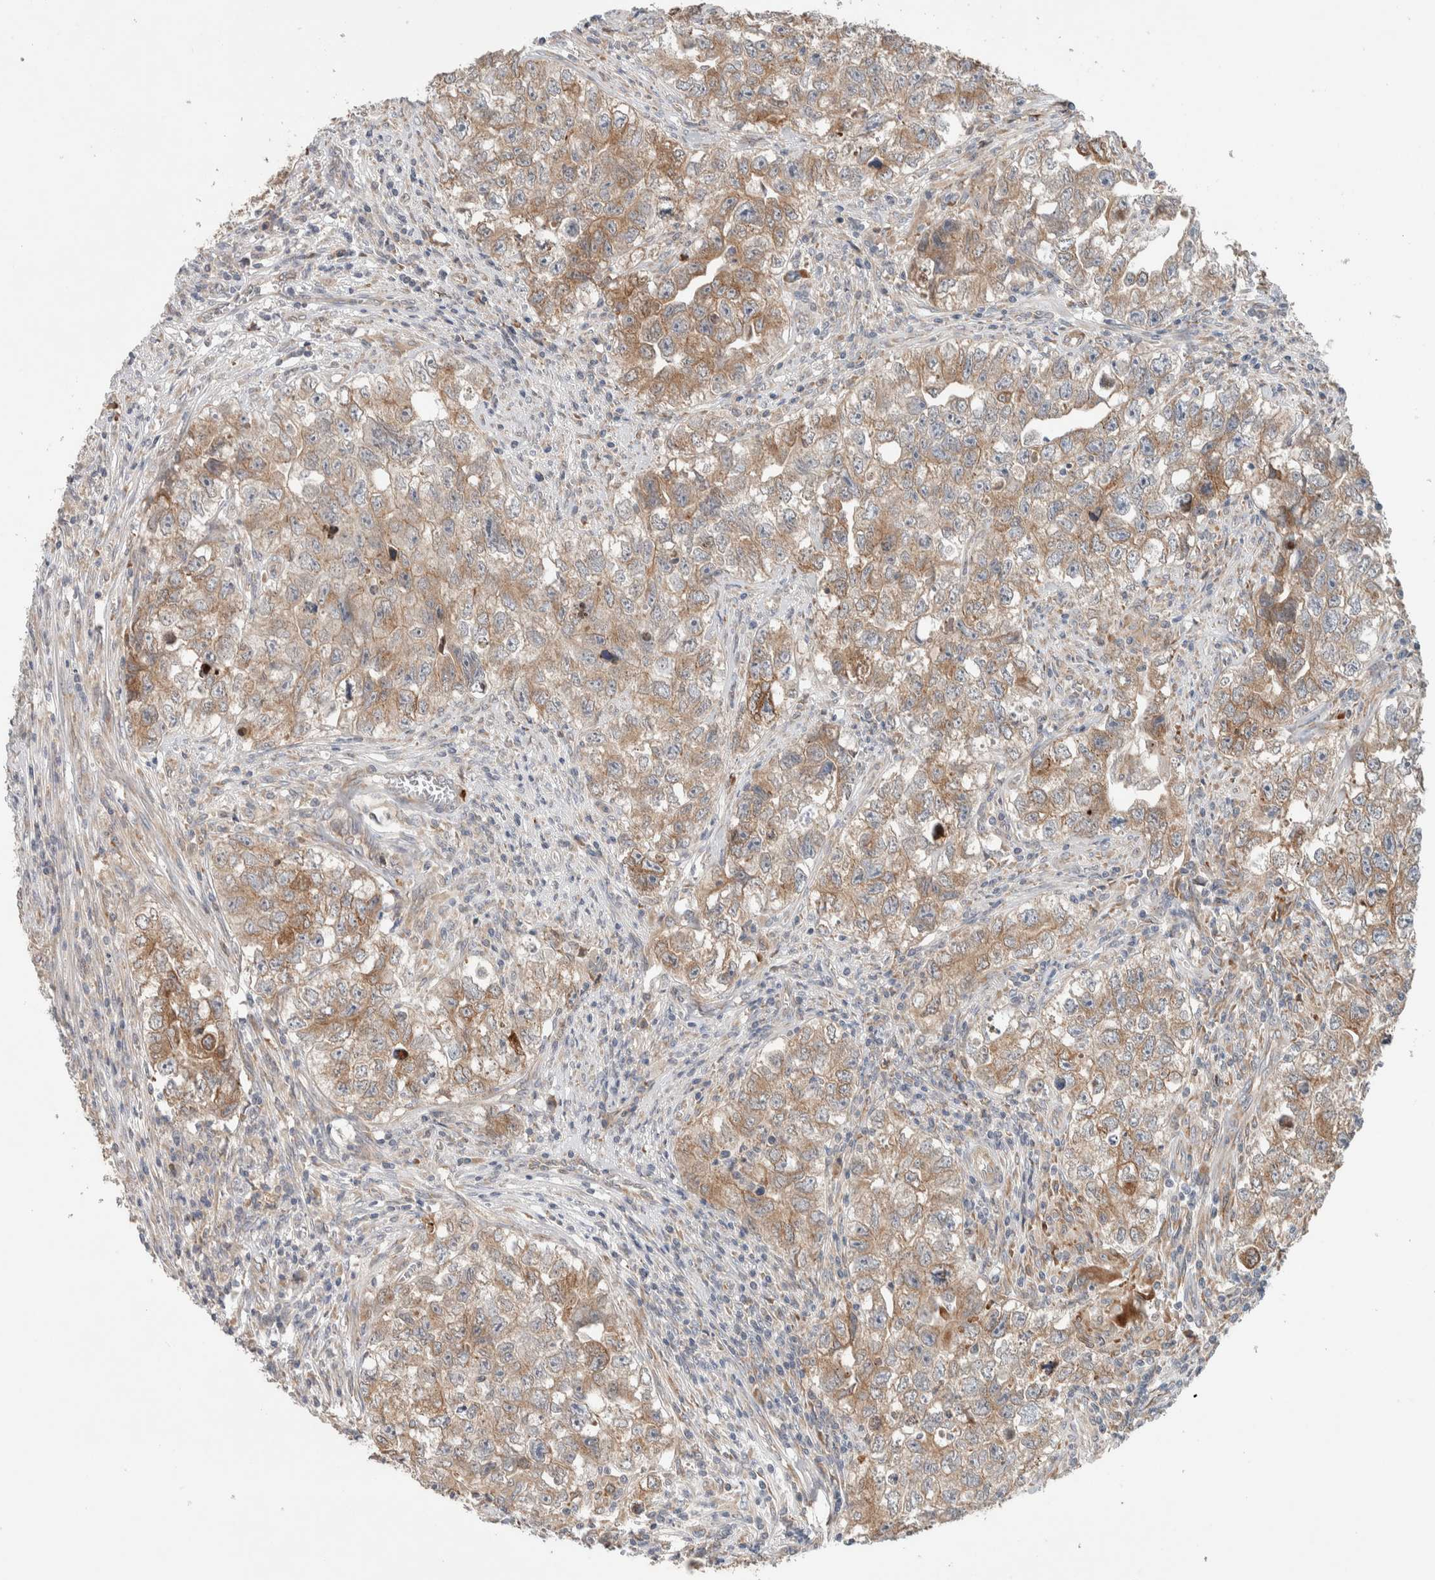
{"staining": {"intensity": "weak", "quantity": ">75%", "location": "cytoplasmic/membranous"}, "tissue": "testis cancer", "cell_type": "Tumor cells", "image_type": "cancer", "snomed": [{"axis": "morphology", "description": "Seminoma, NOS"}, {"axis": "morphology", "description": "Carcinoma, Embryonal, NOS"}, {"axis": "topography", "description": "Testis"}], "caption": "Immunohistochemistry (IHC) histopathology image of human embryonal carcinoma (testis) stained for a protein (brown), which demonstrates low levels of weak cytoplasmic/membranous positivity in about >75% of tumor cells.", "gene": "ADCY8", "patient": {"sex": "male", "age": 43}}